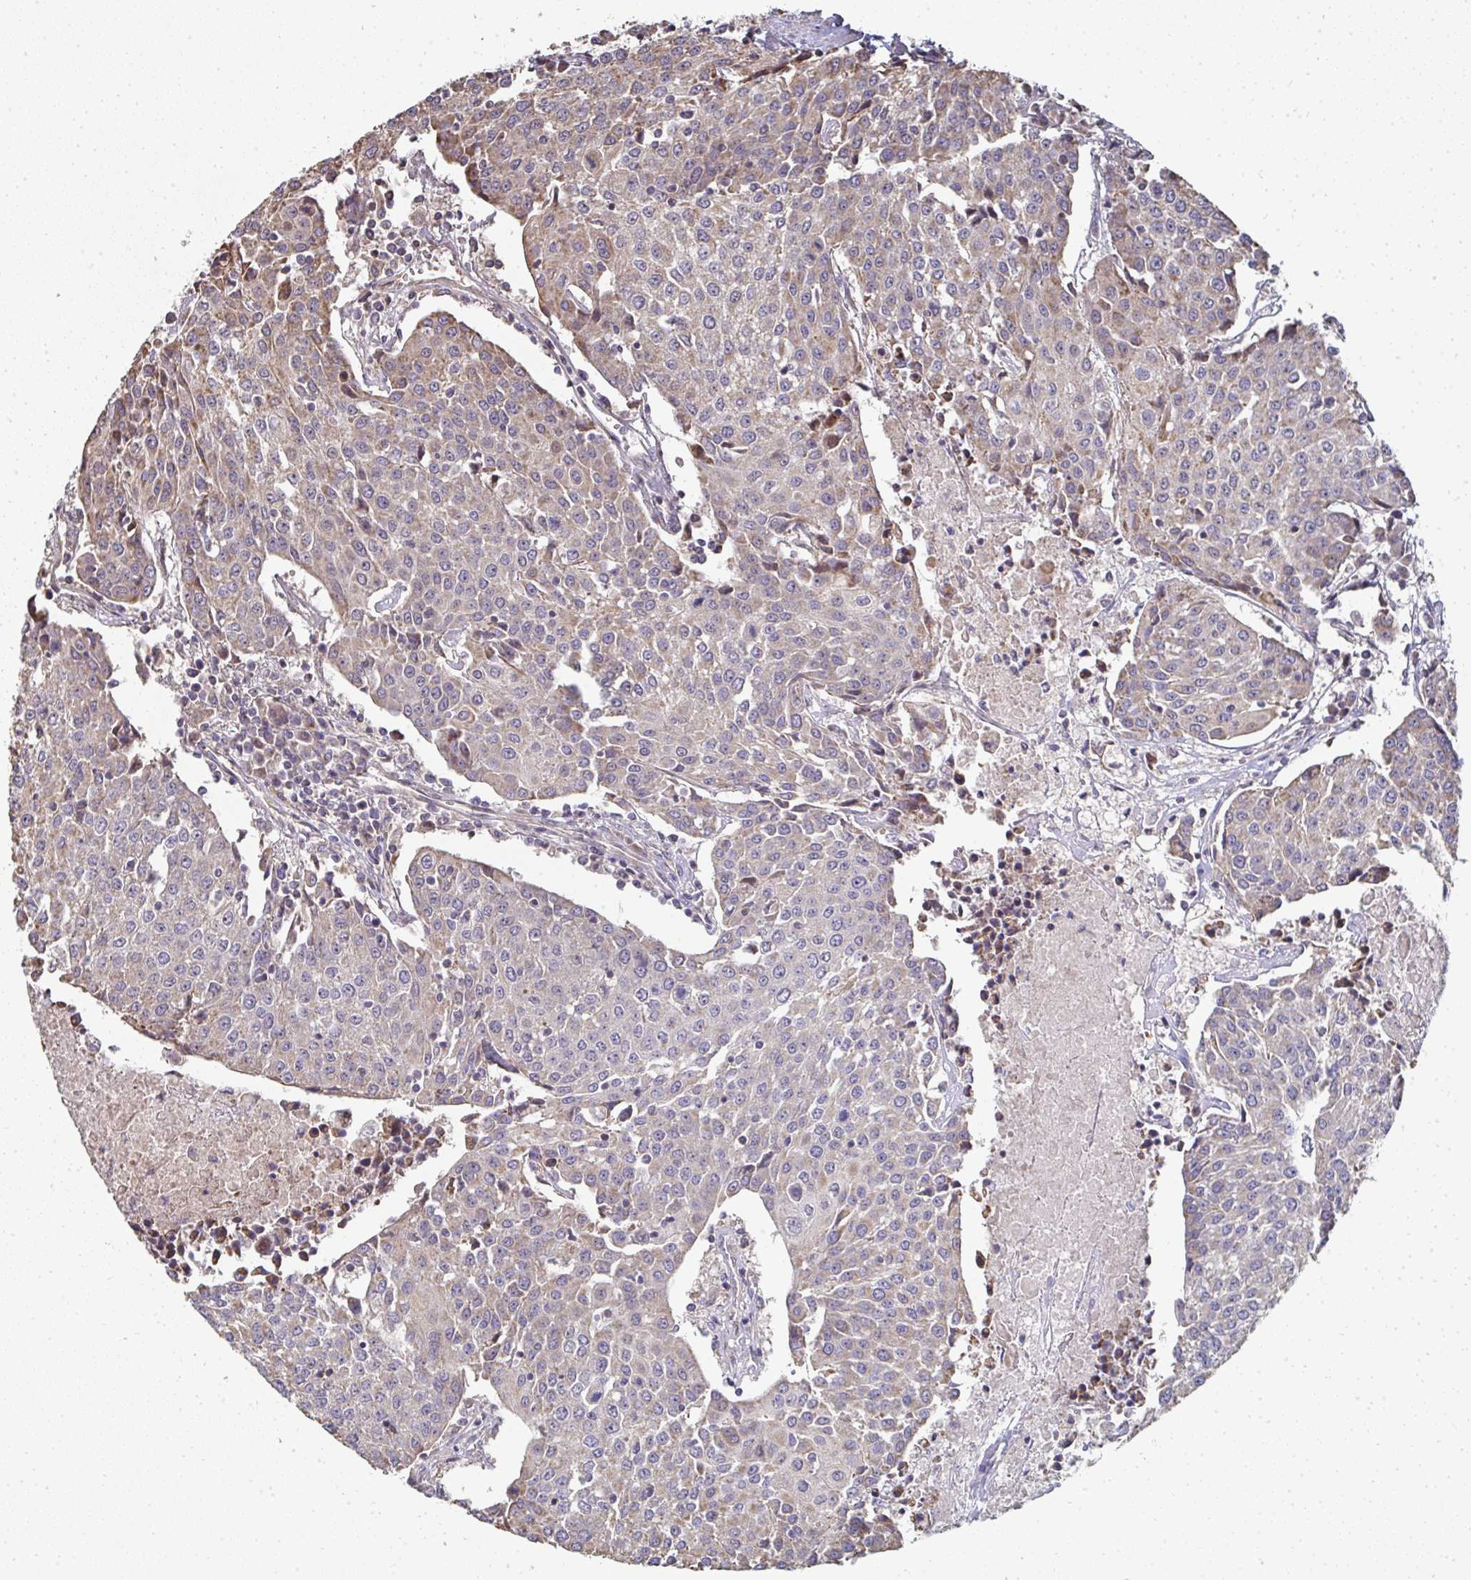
{"staining": {"intensity": "weak", "quantity": "<25%", "location": "cytoplasmic/membranous"}, "tissue": "urothelial cancer", "cell_type": "Tumor cells", "image_type": "cancer", "snomed": [{"axis": "morphology", "description": "Urothelial carcinoma, High grade"}, {"axis": "topography", "description": "Urinary bladder"}], "caption": "IHC micrograph of urothelial carcinoma (high-grade) stained for a protein (brown), which demonstrates no expression in tumor cells.", "gene": "AGTPBP1", "patient": {"sex": "female", "age": 85}}